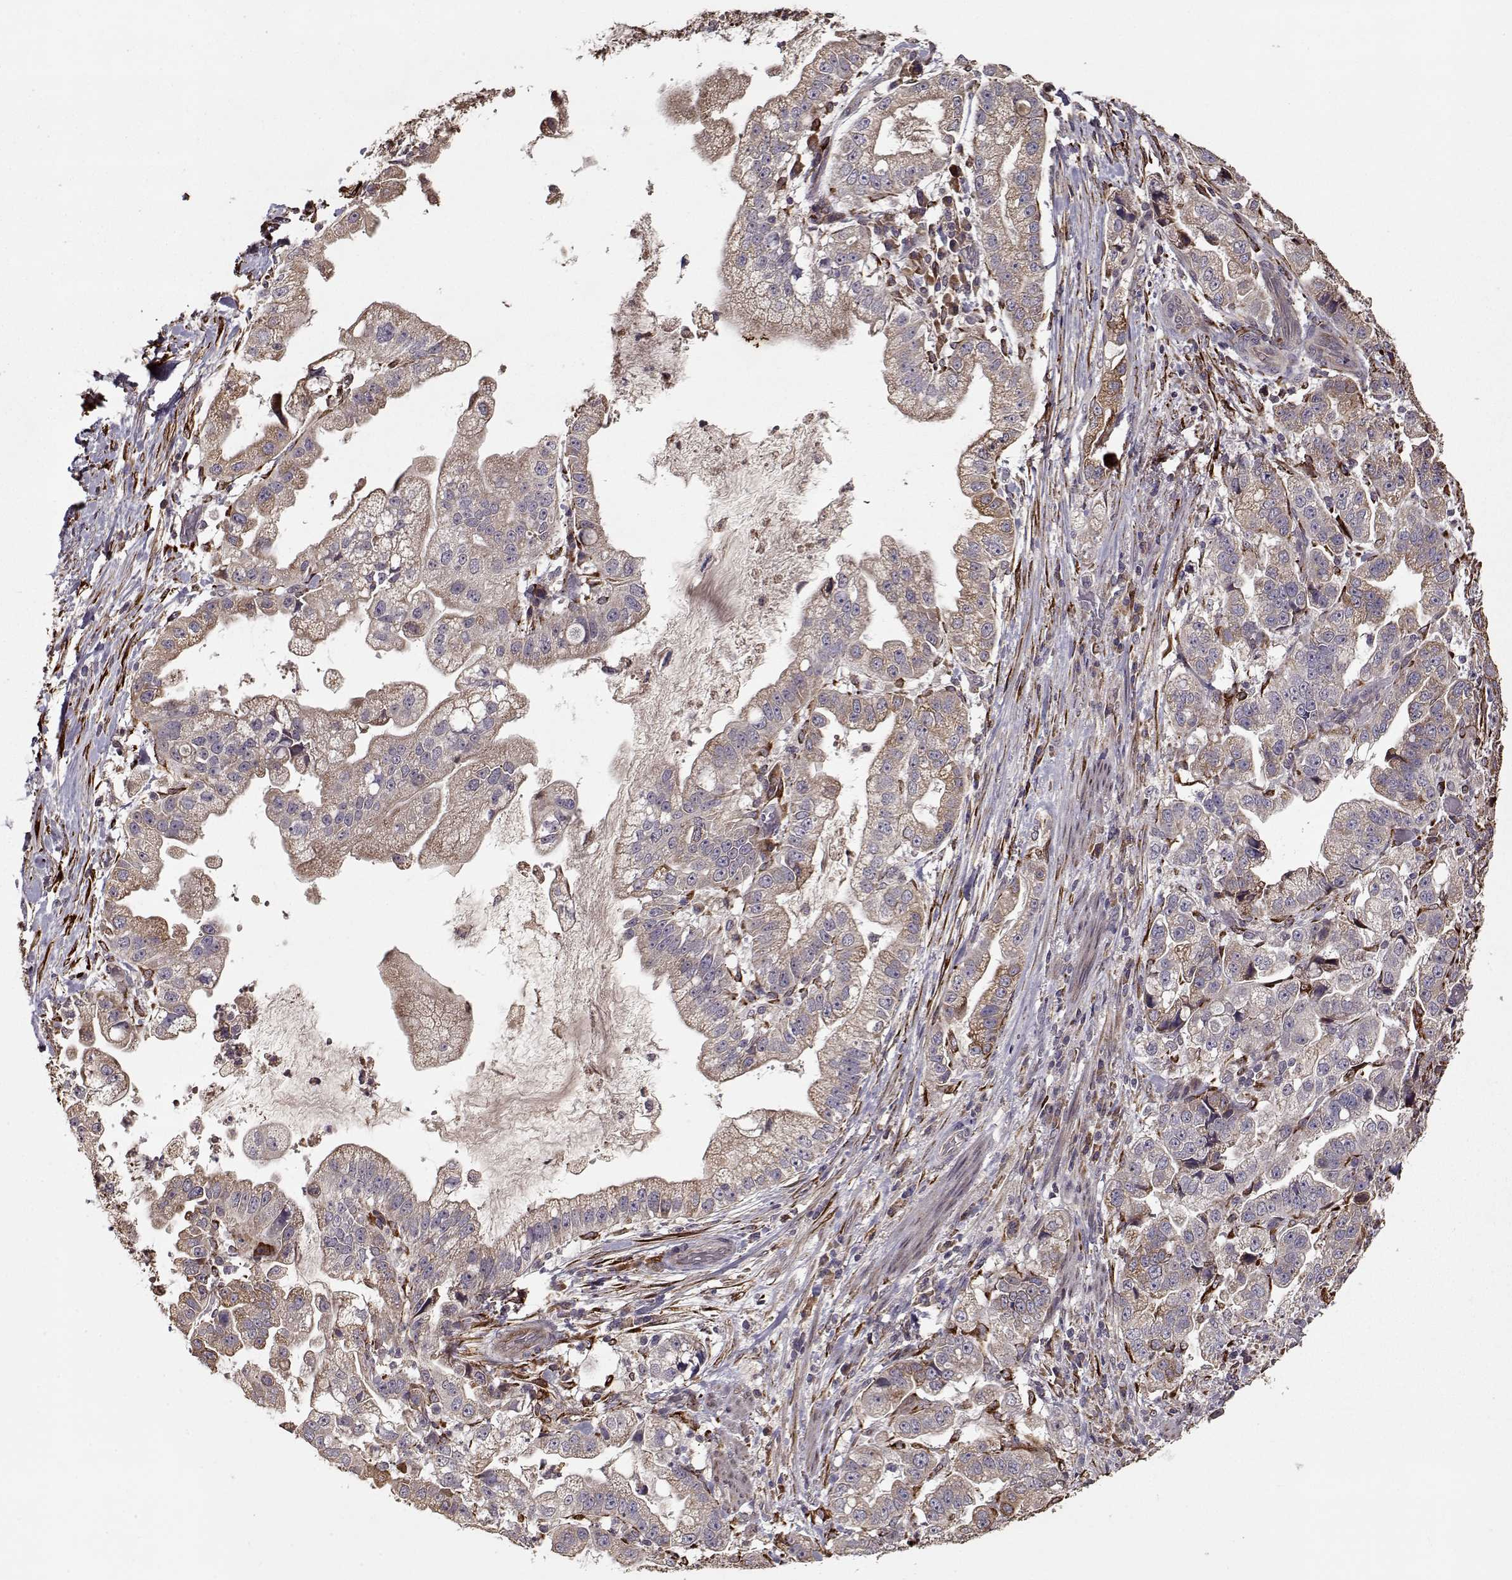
{"staining": {"intensity": "moderate", "quantity": "25%-75%", "location": "cytoplasmic/membranous"}, "tissue": "stomach cancer", "cell_type": "Tumor cells", "image_type": "cancer", "snomed": [{"axis": "morphology", "description": "Adenocarcinoma, NOS"}, {"axis": "topography", "description": "Stomach"}], "caption": "Moderate cytoplasmic/membranous expression is present in approximately 25%-75% of tumor cells in adenocarcinoma (stomach). The staining was performed using DAB, with brown indicating positive protein expression. Nuclei are stained blue with hematoxylin.", "gene": "IMMP1L", "patient": {"sex": "male", "age": 59}}